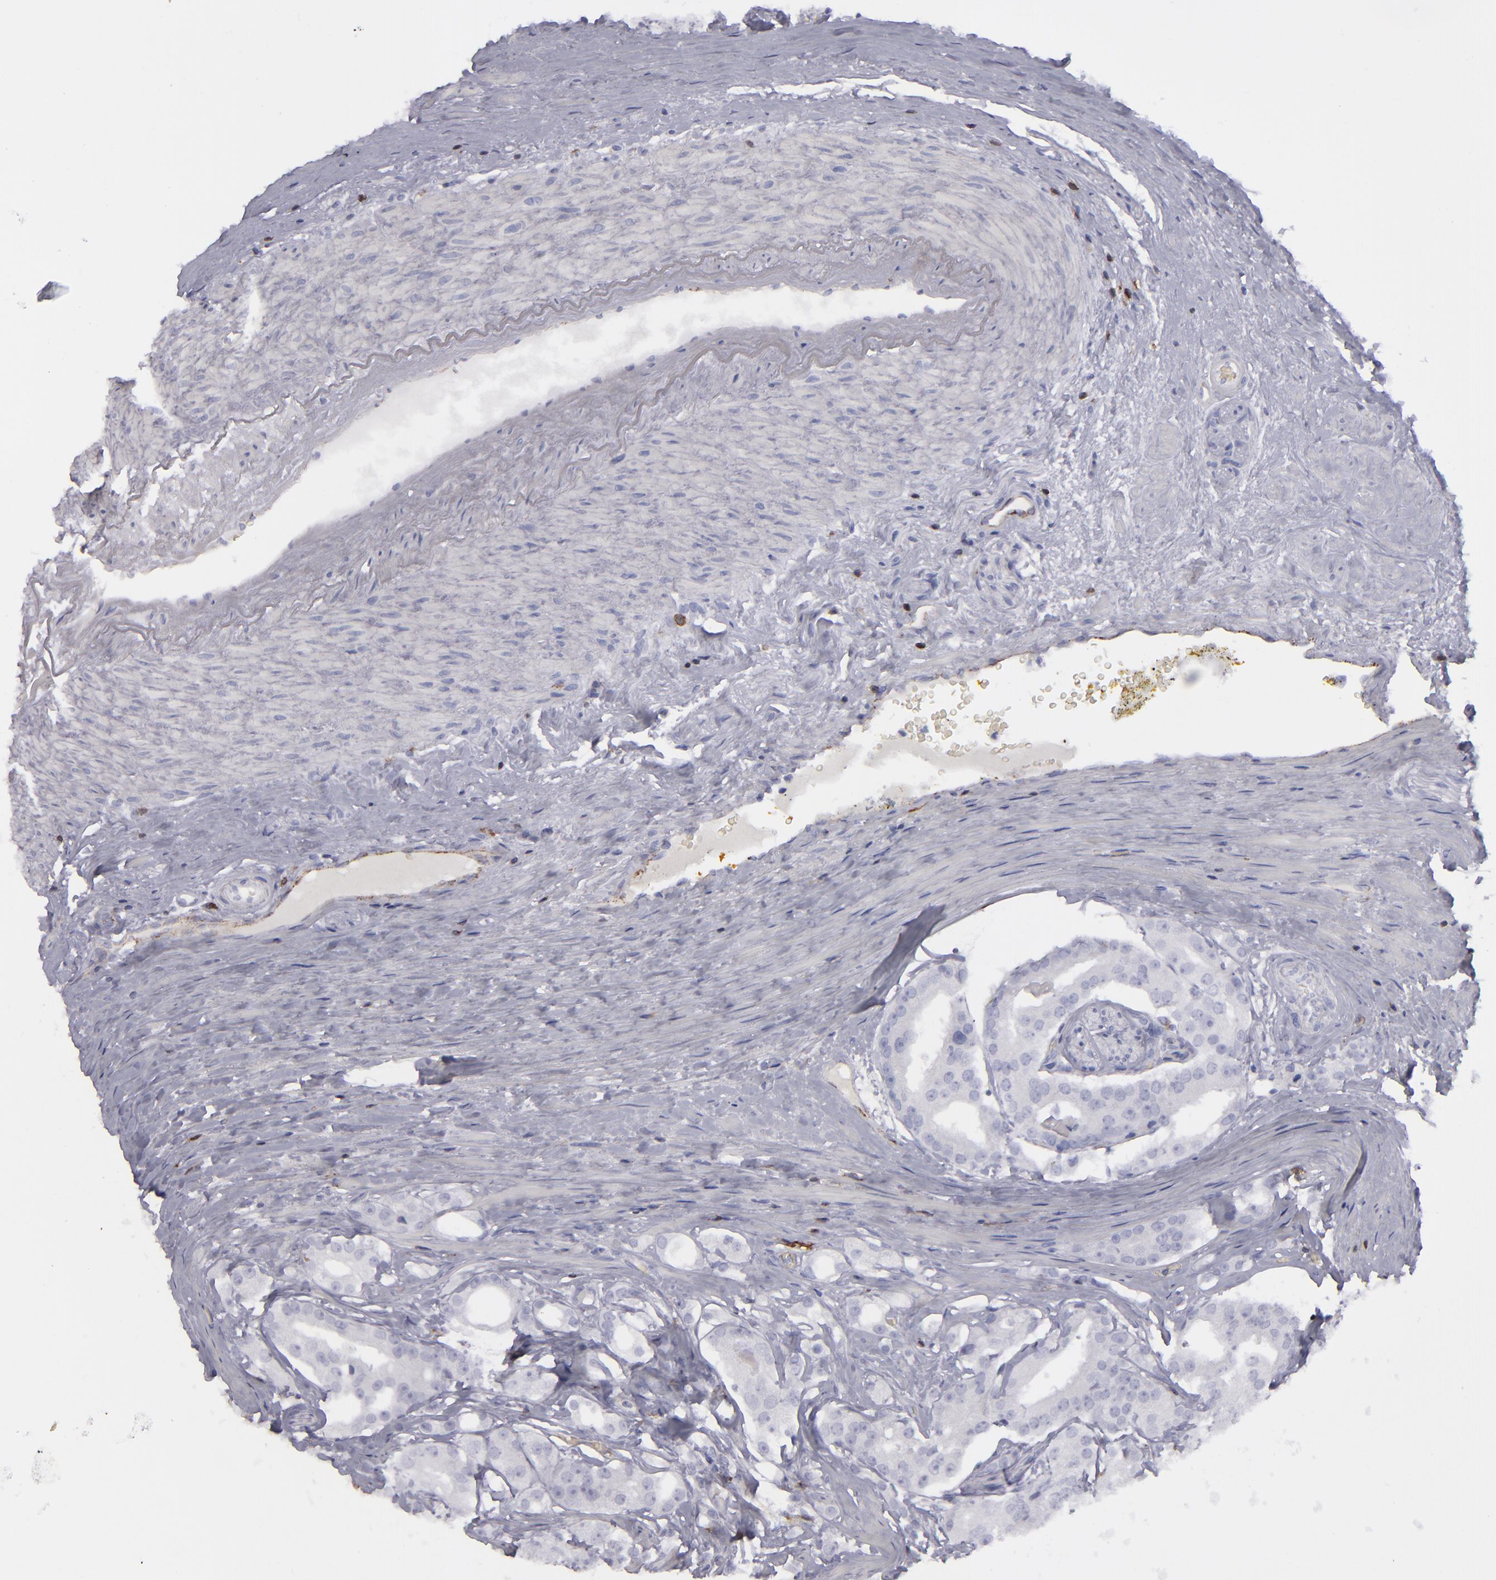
{"staining": {"intensity": "negative", "quantity": "none", "location": "none"}, "tissue": "prostate cancer", "cell_type": "Tumor cells", "image_type": "cancer", "snomed": [{"axis": "morphology", "description": "Adenocarcinoma, High grade"}, {"axis": "topography", "description": "Prostate"}], "caption": "Protein analysis of prostate cancer displays no significant expression in tumor cells.", "gene": "CD27", "patient": {"sex": "male", "age": 68}}